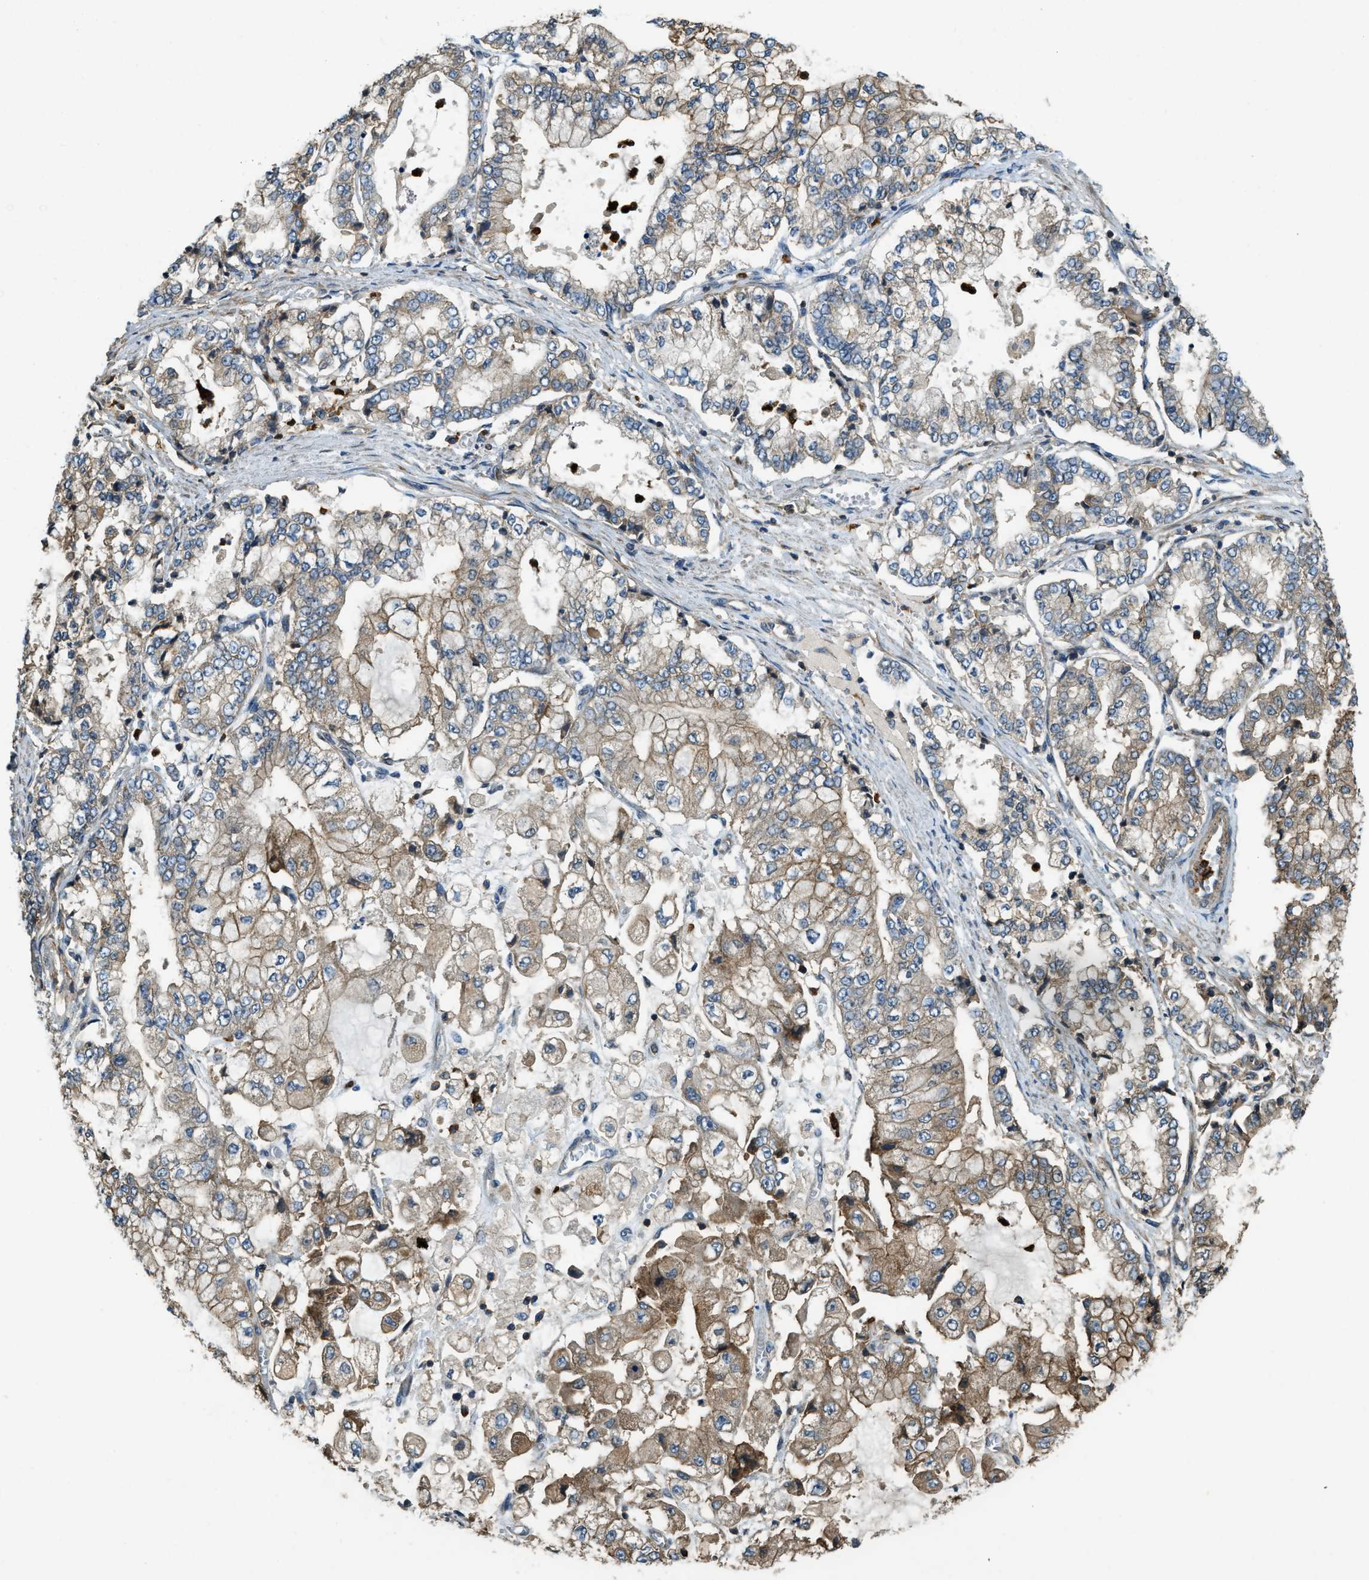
{"staining": {"intensity": "moderate", "quantity": "<25%", "location": "cytoplasmic/membranous"}, "tissue": "stomach cancer", "cell_type": "Tumor cells", "image_type": "cancer", "snomed": [{"axis": "morphology", "description": "Adenocarcinoma, NOS"}, {"axis": "topography", "description": "Stomach"}], "caption": "About <25% of tumor cells in adenocarcinoma (stomach) display moderate cytoplasmic/membranous protein positivity as visualized by brown immunohistochemical staining.", "gene": "ATP8B1", "patient": {"sex": "male", "age": 76}}